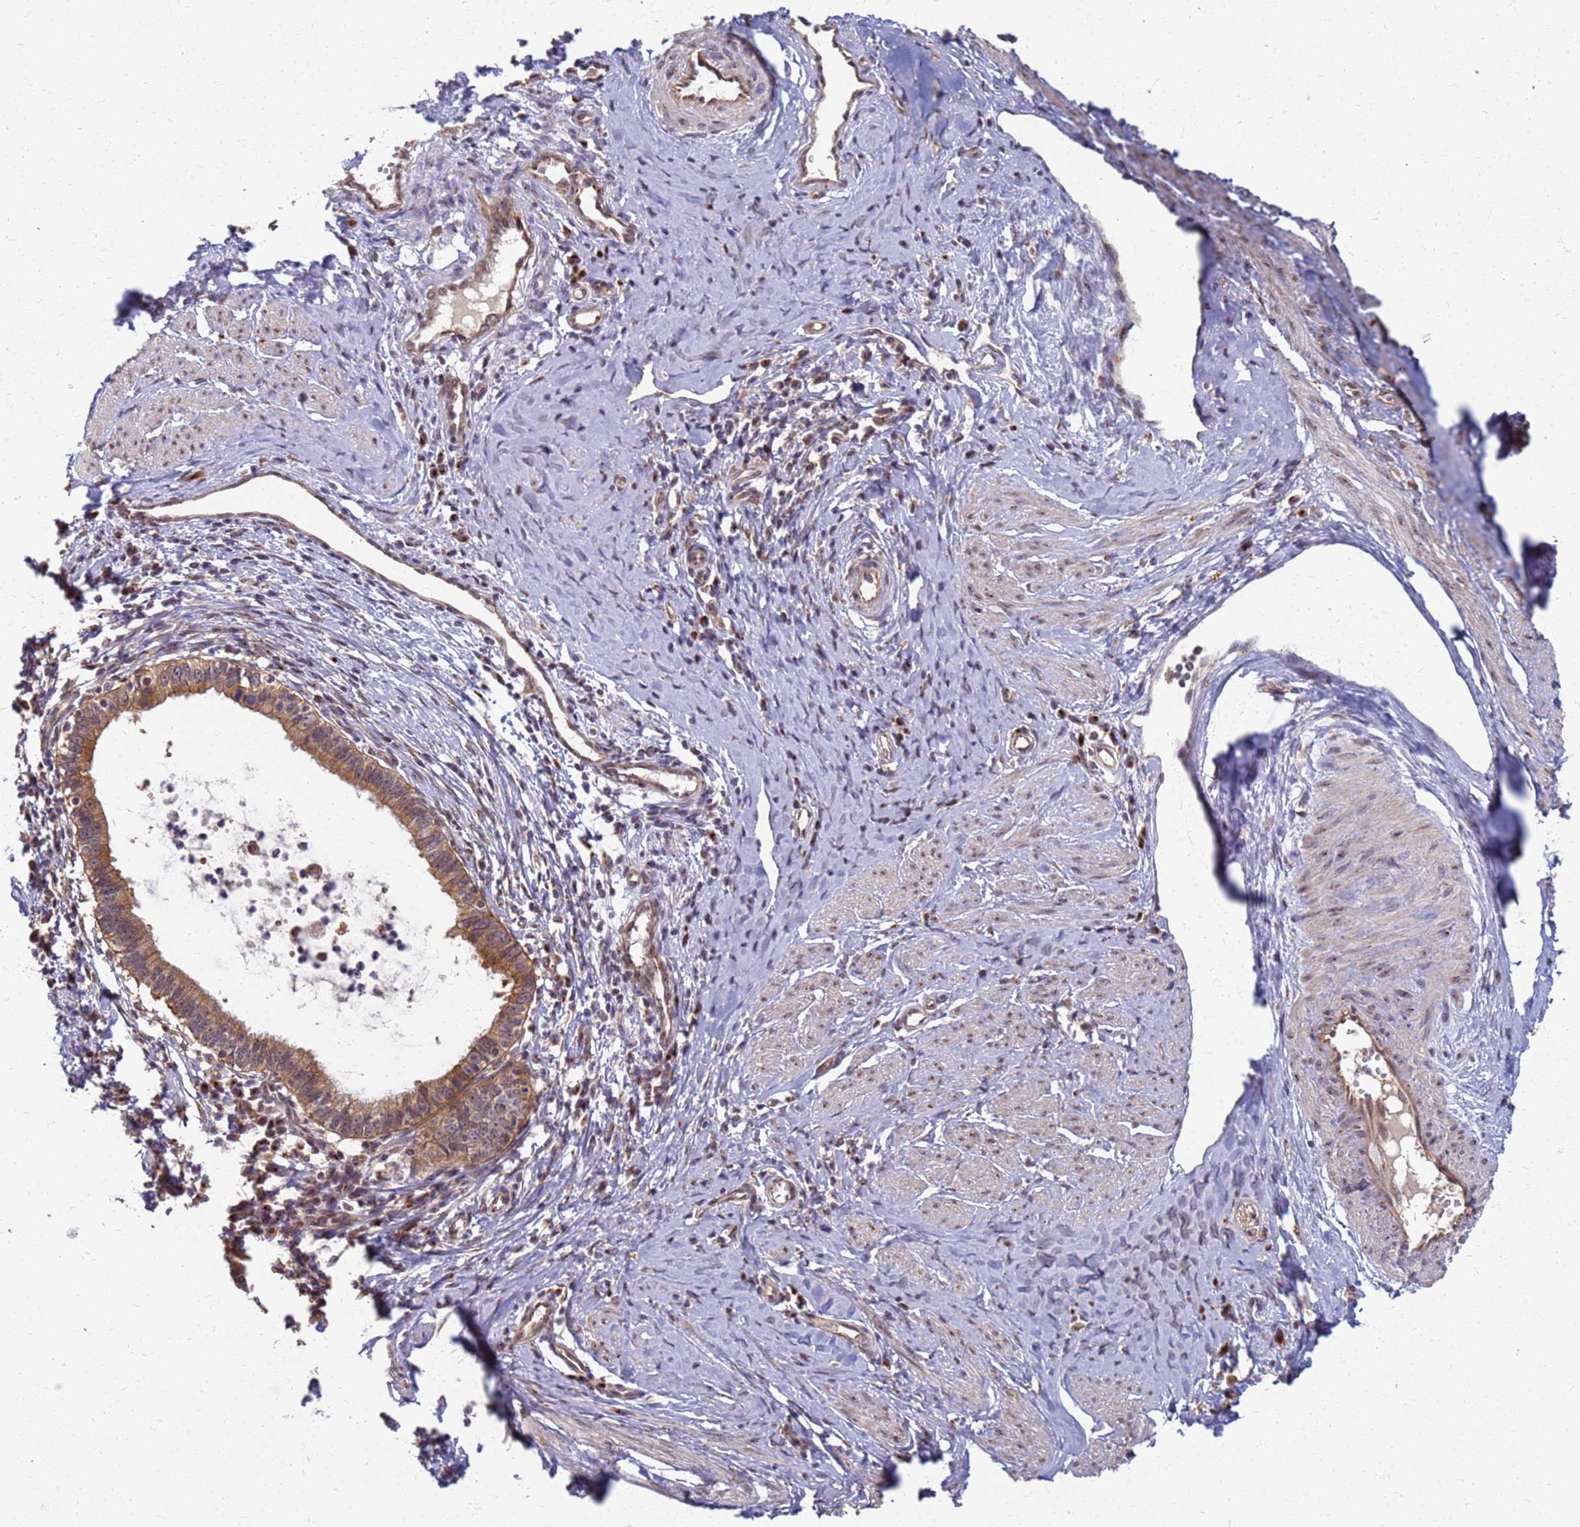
{"staining": {"intensity": "moderate", "quantity": ">75%", "location": "cytoplasmic/membranous"}, "tissue": "cervical cancer", "cell_type": "Tumor cells", "image_type": "cancer", "snomed": [{"axis": "morphology", "description": "Adenocarcinoma, NOS"}, {"axis": "topography", "description": "Cervix"}], "caption": "Cervical cancer (adenocarcinoma) stained with a protein marker demonstrates moderate staining in tumor cells.", "gene": "ITGB4", "patient": {"sex": "female", "age": 36}}